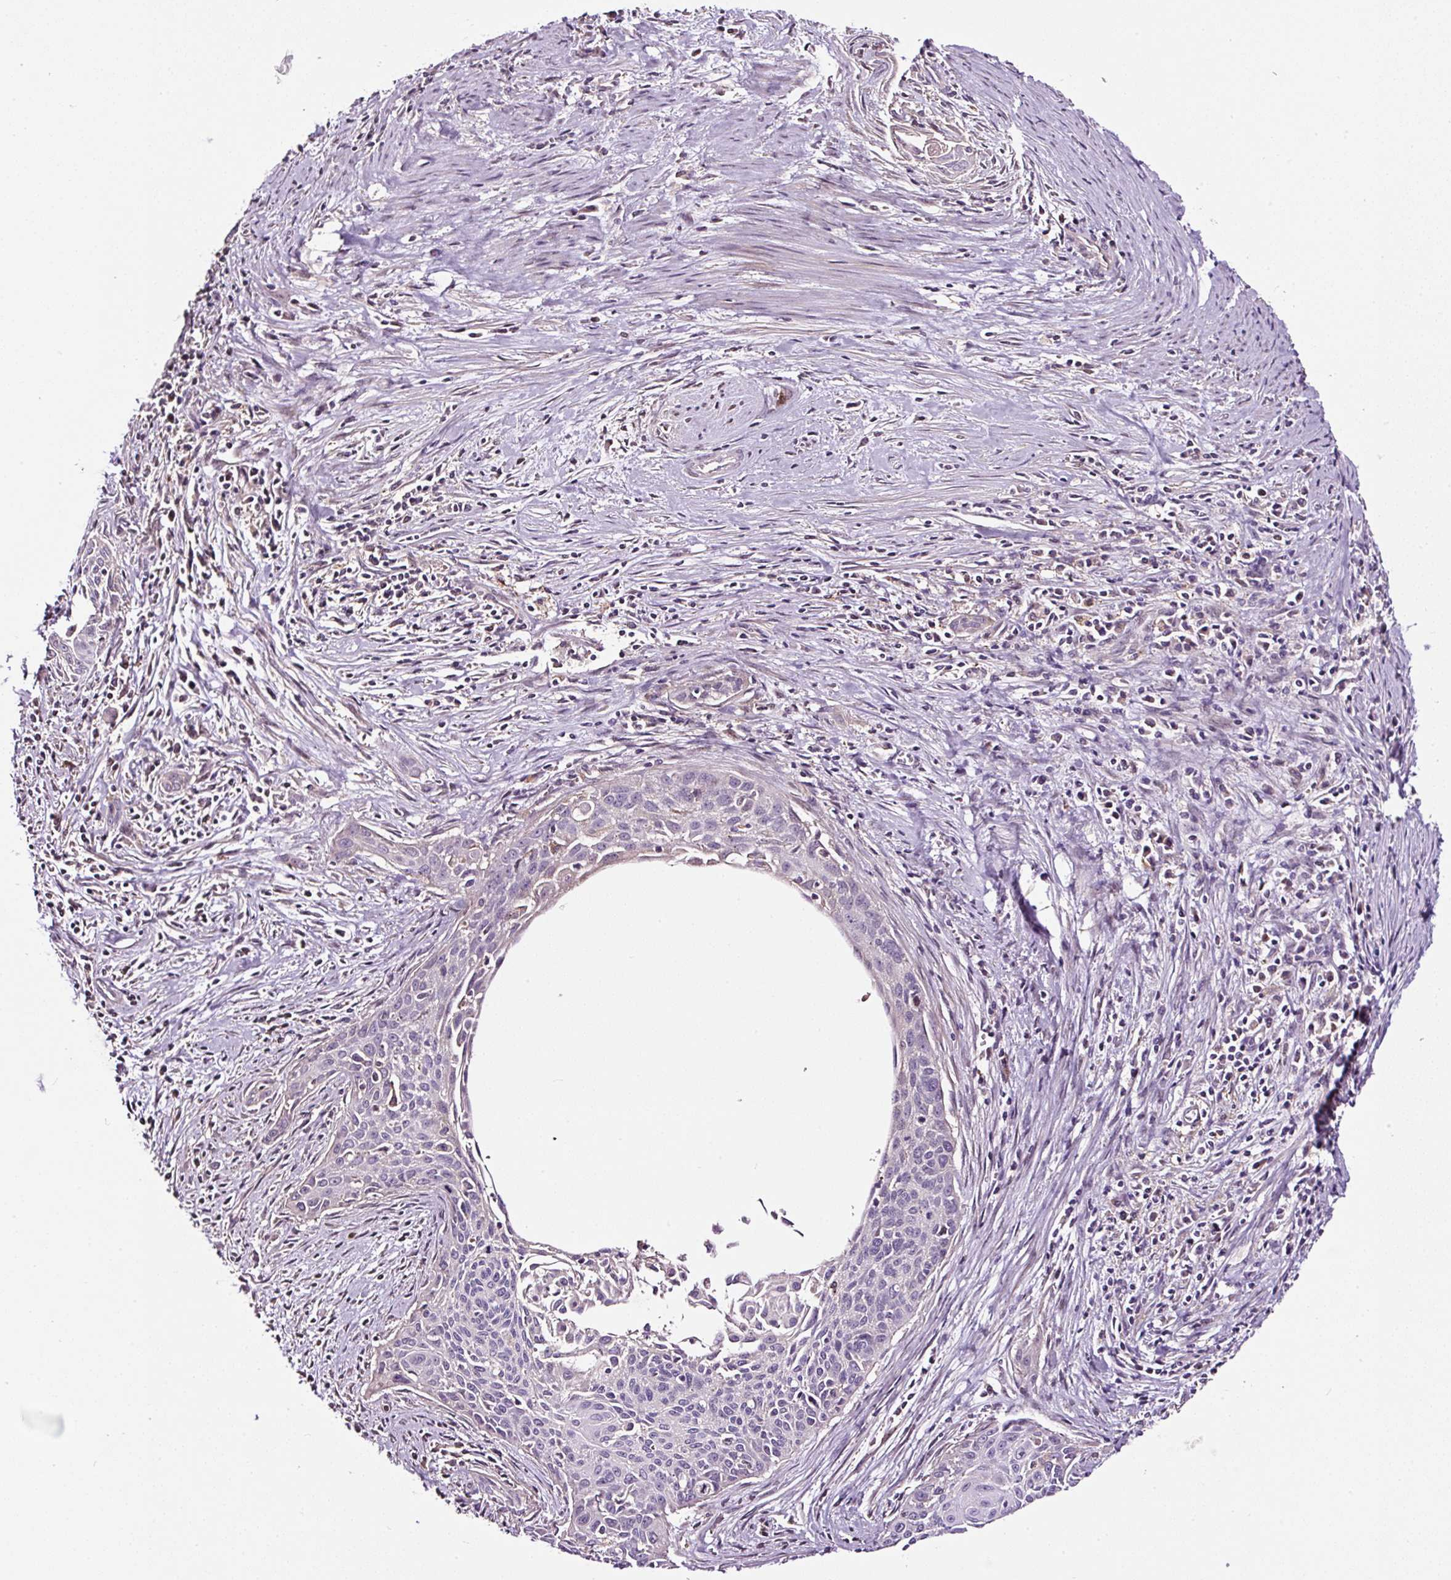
{"staining": {"intensity": "negative", "quantity": "none", "location": "none"}, "tissue": "cervical cancer", "cell_type": "Tumor cells", "image_type": "cancer", "snomed": [{"axis": "morphology", "description": "Squamous cell carcinoma, NOS"}, {"axis": "topography", "description": "Cervix"}], "caption": "Tumor cells are negative for brown protein staining in cervical cancer (squamous cell carcinoma).", "gene": "LRRC24", "patient": {"sex": "female", "age": 55}}